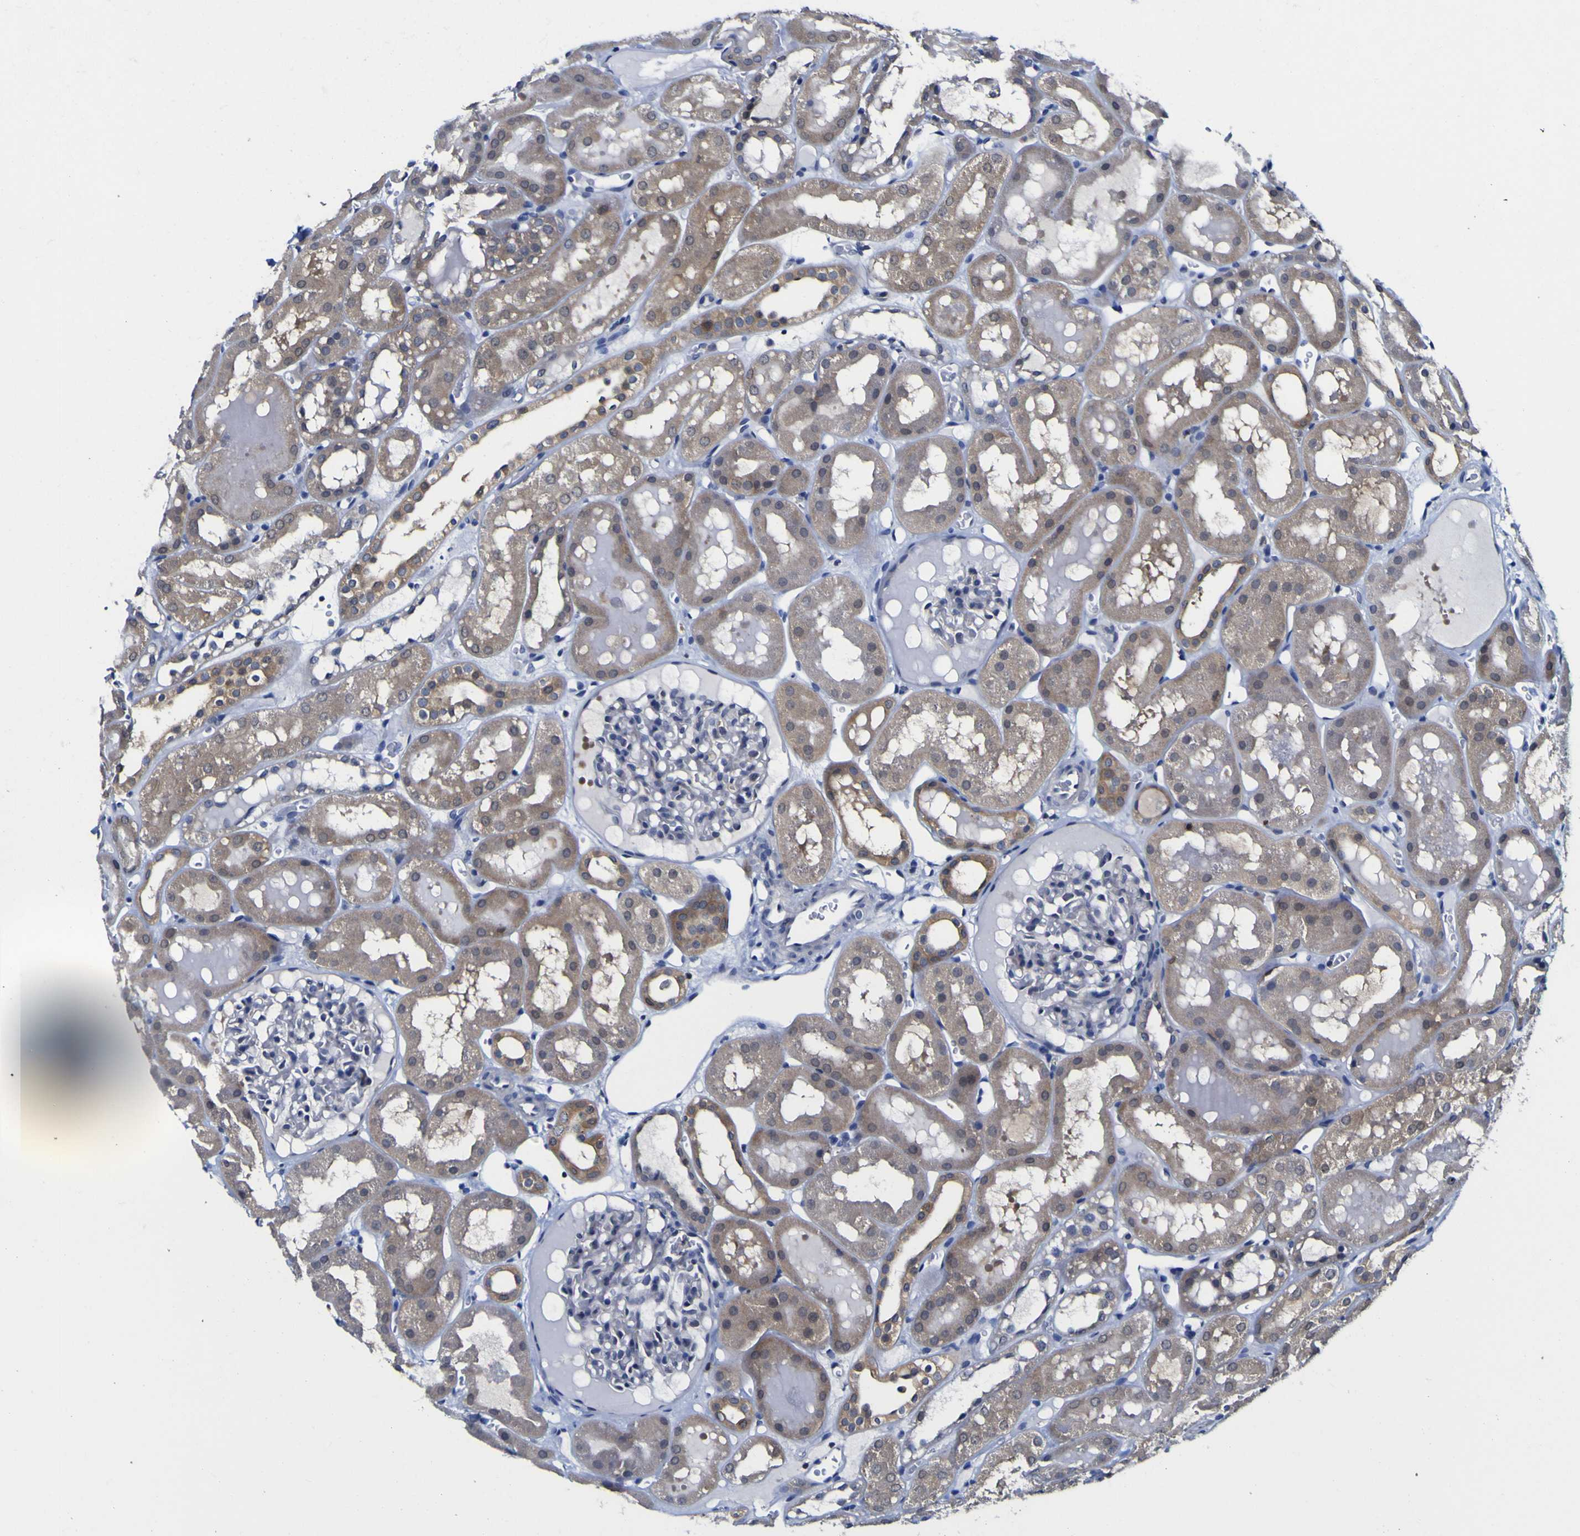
{"staining": {"intensity": "negative", "quantity": "none", "location": "none"}, "tissue": "kidney", "cell_type": "Cells in glomeruli", "image_type": "normal", "snomed": [{"axis": "morphology", "description": "Normal tissue, NOS"}, {"axis": "topography", "description": "Kidney"}, {"axis": "topography", "description": "Urinary bladder"}], "caption": "There is no significant staining in cells in glomeruli of kidney. (Immunohistochemistry (ihc), brightfield microscopy, high magnification).", "gene": "CASP6", "patient": {"sex": "male", "age": 16}}